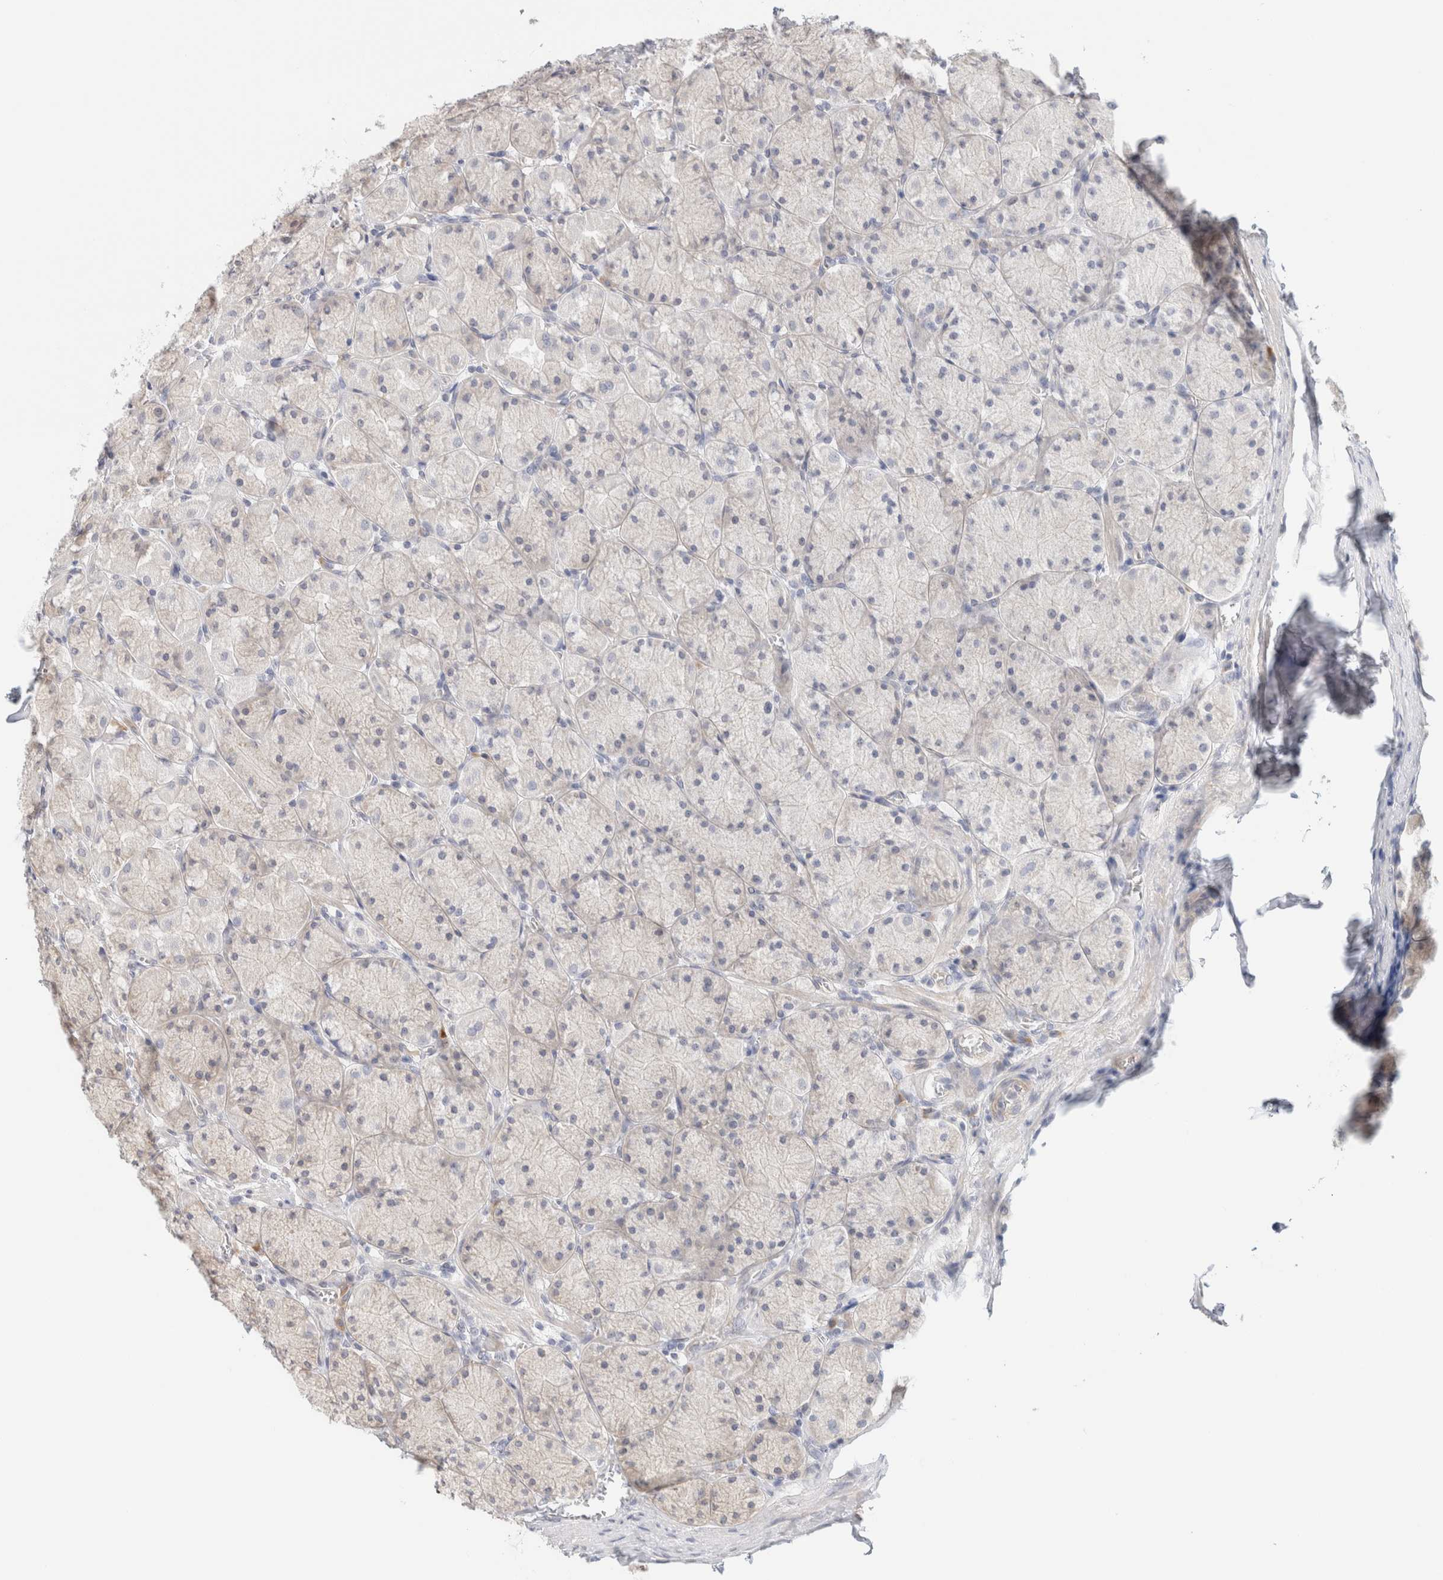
{"staining": {"intensity": "weak", "quantity": "<25%", "location": "cytoplasmic/membranous"}, "tissue": "stomach", "cell_type": "Glandular cells", "image_type": "normal", "snomed": [{"axis": "morphology", "description": "Normal tissue, NOS"}, {"axis": "topography", "description": "Stomach, upper"}], "caption": "This is an immunohistochemistry (IHC) micrograph of benign stomach. There is no expression in glandular cells.", "gene": "SPRTN", "patient": {"sex": "female", "age": 56}}